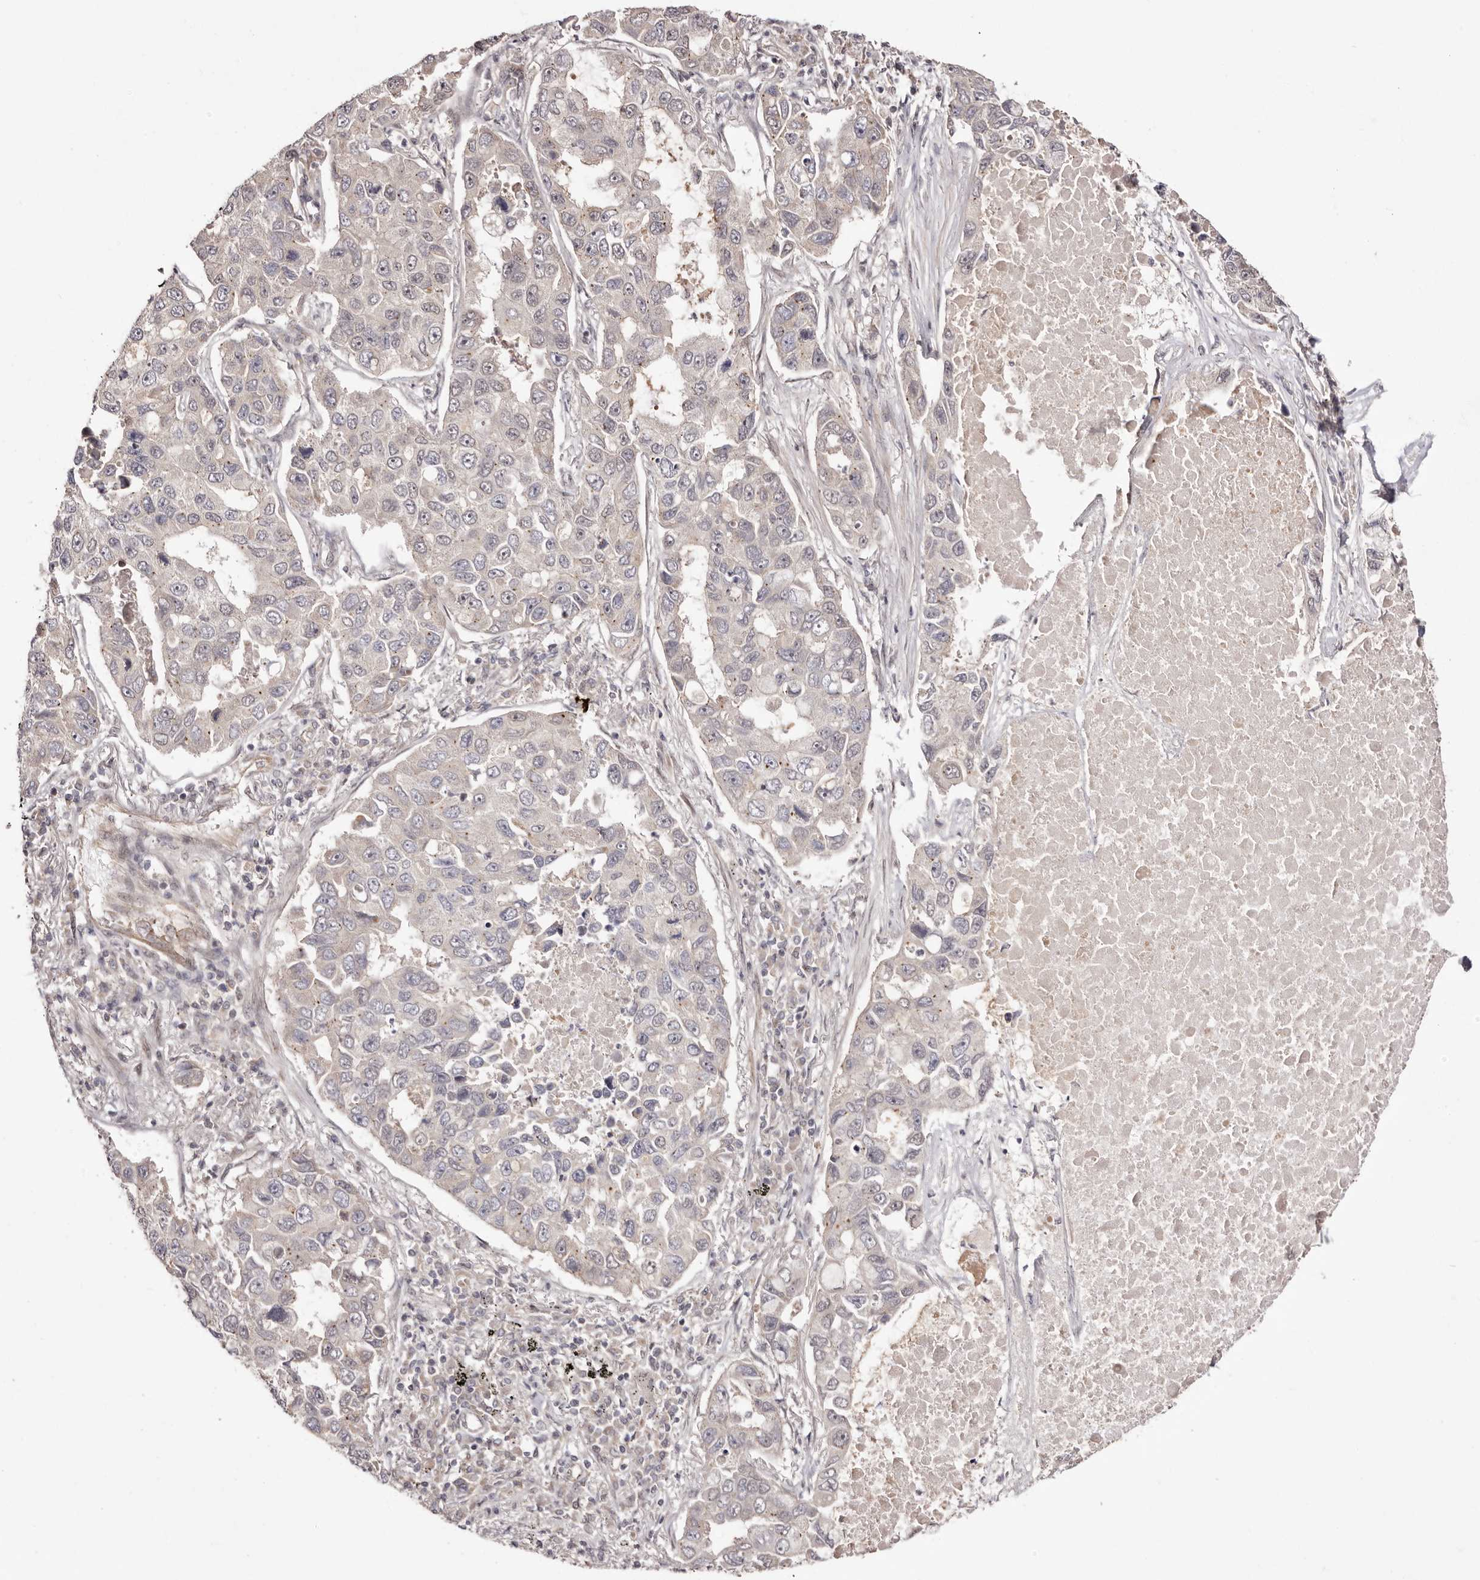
{"staining": {"intensity": "weak", "quantity": "<25%", "location": "nuclear"}, "tissue": "lung cancer", "cell_type": "Tumor cells", "image_type": "cancer", "snomed": [{"axis": "morphology", "description": "Adenocarcinoma, NOS"}, {"axis": "topography", "description": "Lung"}], "caption": "High magnification brightfield microscopy of lung adenocarcinoma stained with DAB (brown) and counterstained with hematoxylin (blue): tumor cells show no significant staining.", "gene": "EGR3", "patient": {"sex": "male", "age": 64}}